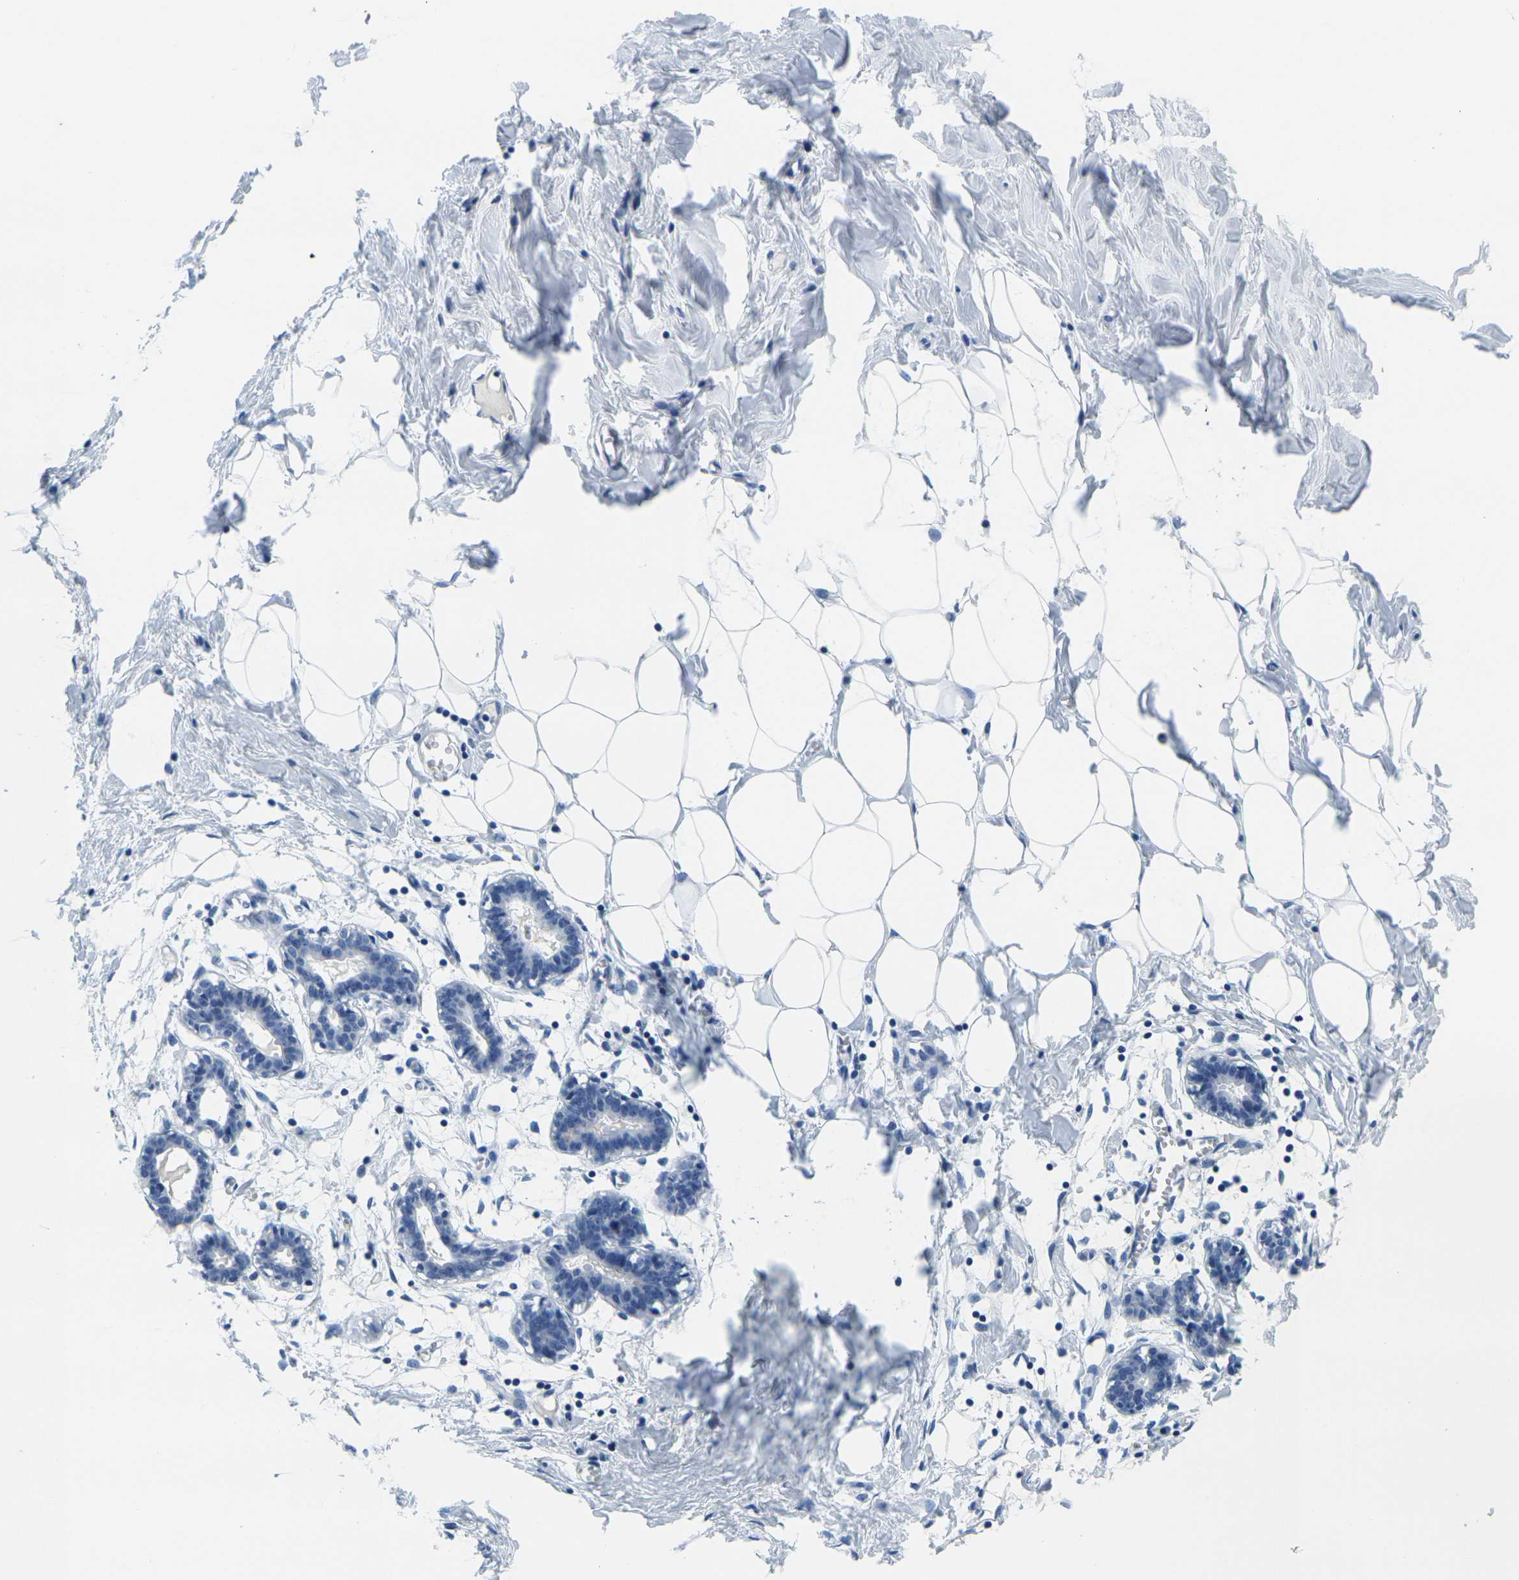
{"staining": {"intensity": "negative", "quantity": "none", "location": "none"}, "tissue": "breast", "cell_type": "Adipocytes", "image_type": "normal", "snomed": [{"axis": "morphology", "description": "Normal tissue, NOS"}, {"axis": "topography", "description": "Breast"}], "caption": "This is a photomicrograph of immunohistochemistry staining of unremarkable breast, which shows no staining in adipocytes.", "gene": "FAM3D", "patient": {"sex": "female", "age": 27}}